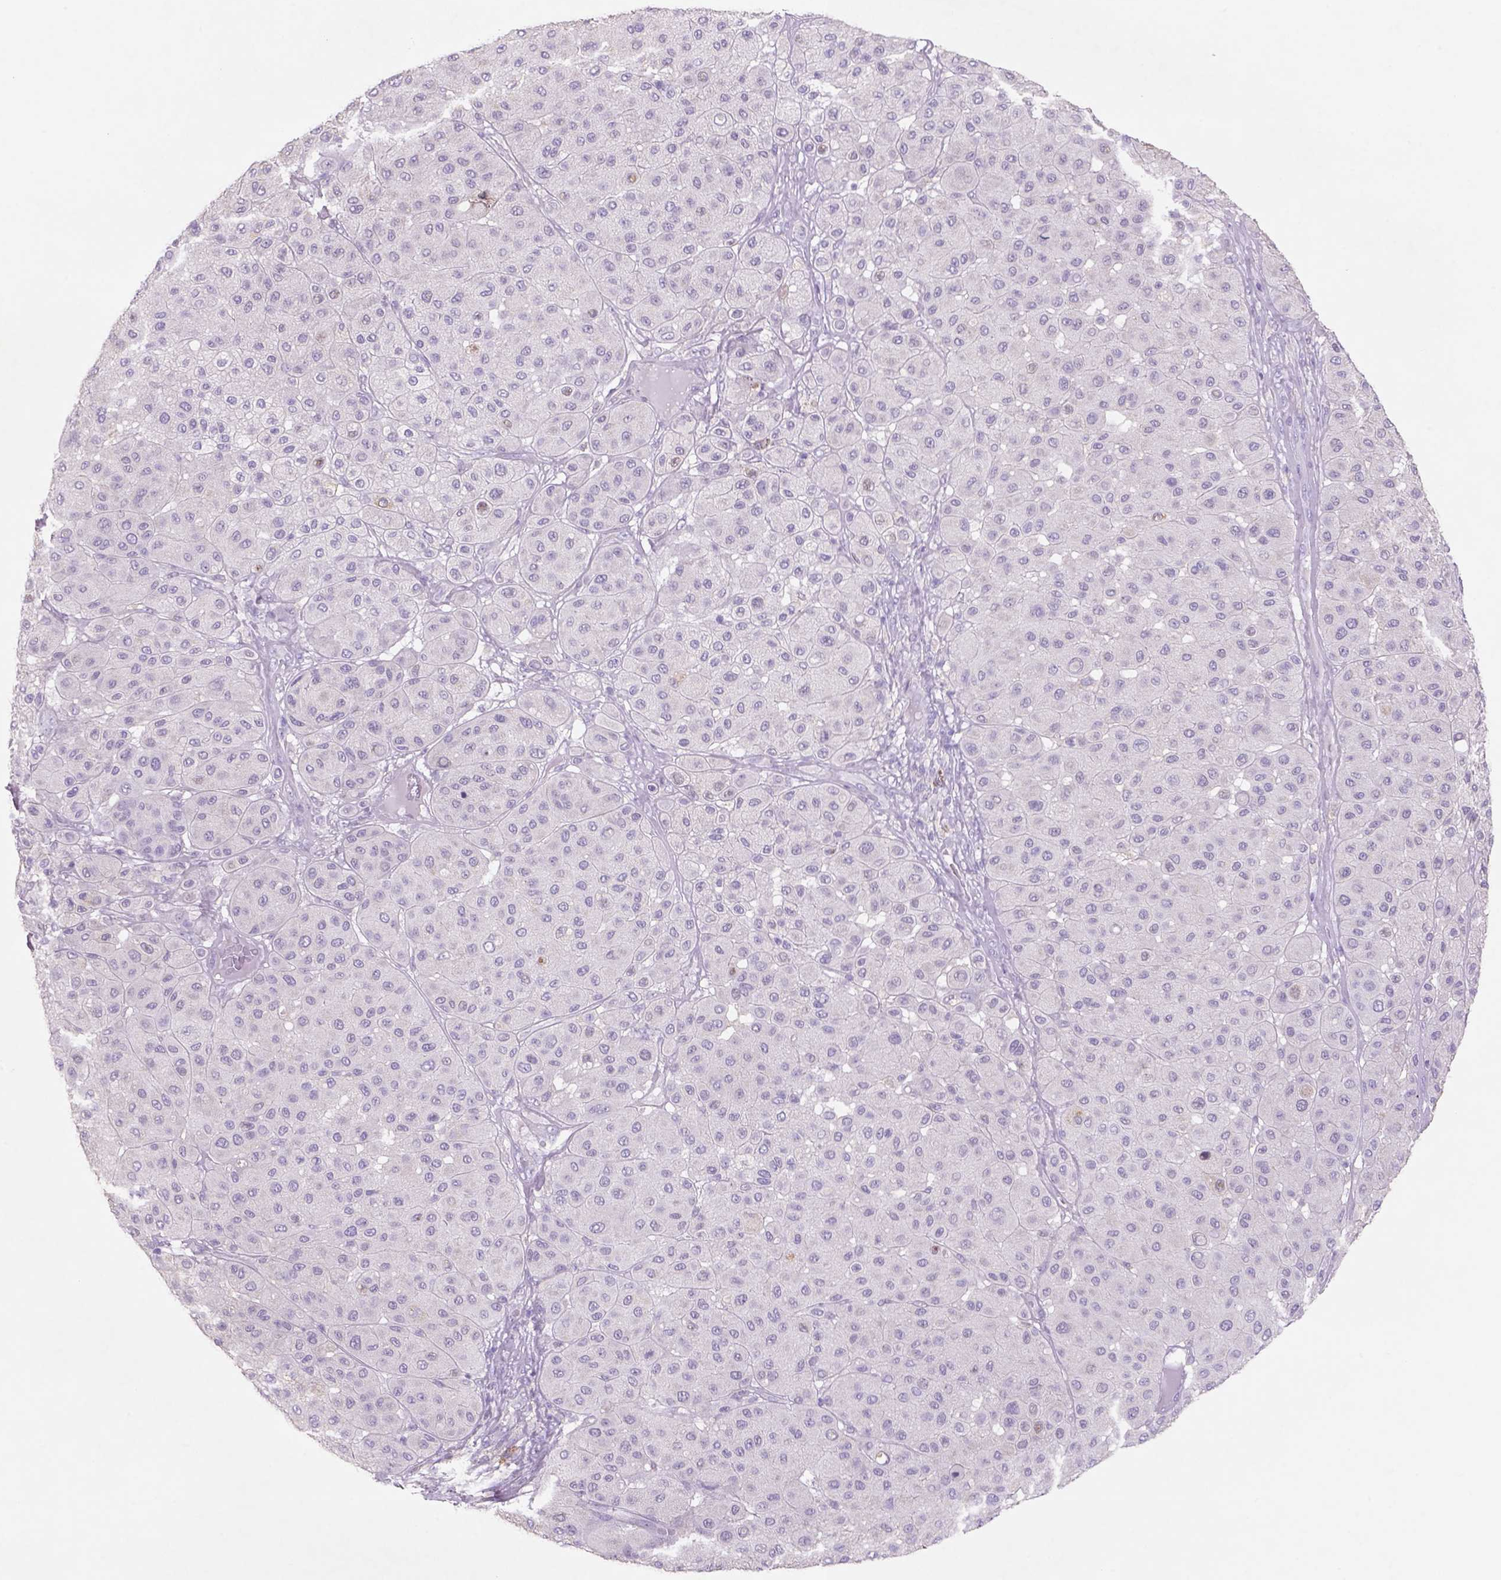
{"staining": {"intensity": "negative", "quantity": "none", "location": "none"}, "tissue": "melanoma", "cell_type": "Tumor cells", "image_type": "cancer", "snomed": [{"axis": "morphology", "description": "Malignant melanoma, Metastatic site"}, {"axis": "topography", "description": "Smooth muscle"}], "caption": "Tumor cells are negative for protein expression in human melanoma. (Immunohistochemistry (ihc), brightfield microscopy, high magnification).", "gene": "NAALAD2", "patient": {"sex": "male", "age": 41}}